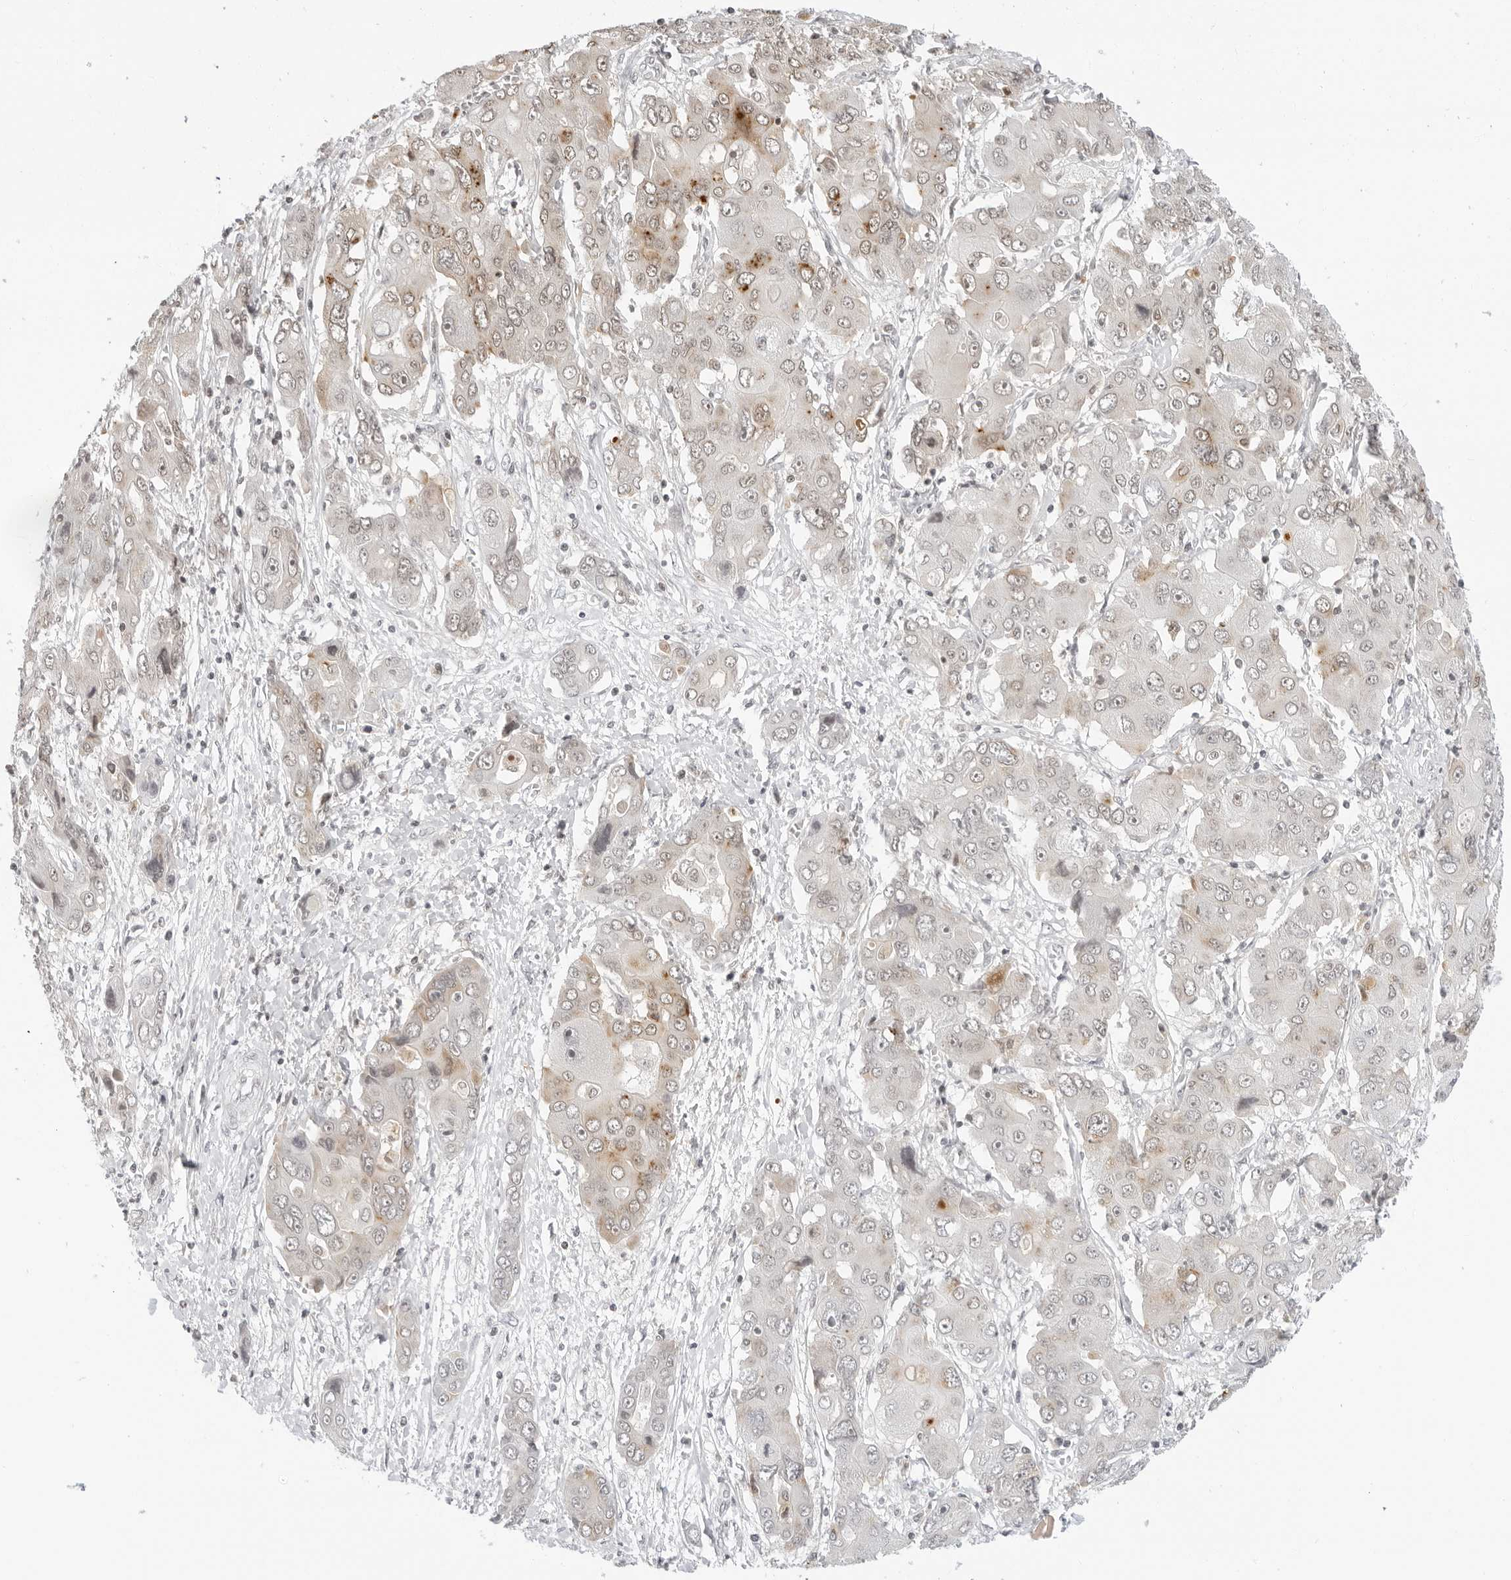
{"staining": {"intensity": "moderate", "quantity": "<25%", "location": "cytoplasmic/membranous"}, "tissue": "liver cancer", "cell_type": "Tumor cells", "image_type": "cancer", "snomed": [{"axis": "morphology", "description": "Cholangiocarcinoma"}, {"axis": "topography", "description": "Liver"}], "caption": "Immunohistochemical staining of human cholangiocarcinoma (liver) reveals low levels of moderate cytoplasmic/membranous expression in approximately <25% of tumor cells.", "gene": "MSH6", "patient": {"sex": "male", "age": 67}}